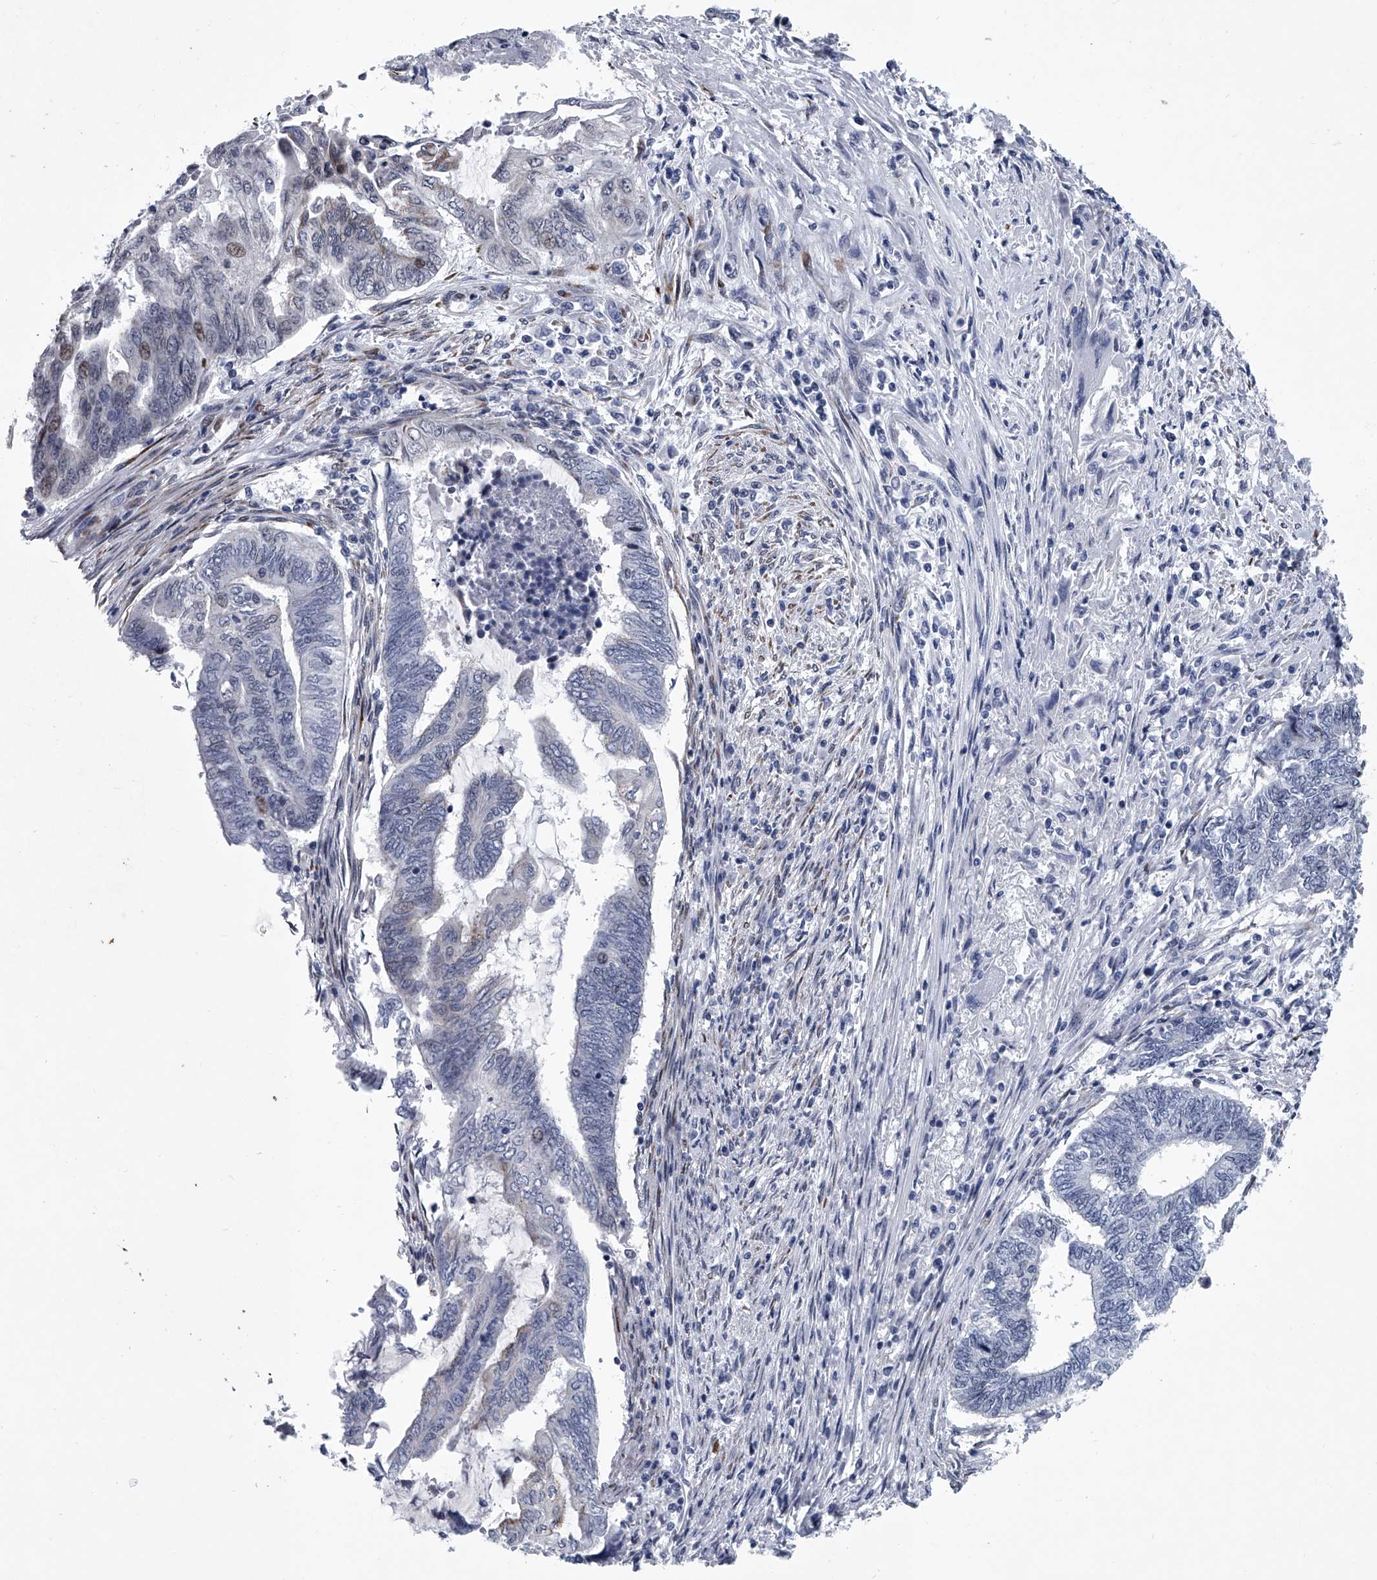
{"staining": {"intensity": "negative", "quantity": "none", "location": "none"}, "tissue": "endometrial cancer", "cell_type": "Tumor cells", "image_type": "cancer", "snomed": [{"axis": "morphology", "description": "Adenocarcinoma, NOS"}, {"axis": "topography", "description": "Uterus"}, {"axis": "topography", "description": "Endometrium"}], "caption": "IHC of human endometrial cancer (adenocarcinoma) displays no expression in tumor cells.", "gene": "PPP2R5D", "patient": {"sex": "female", "age": 70}}